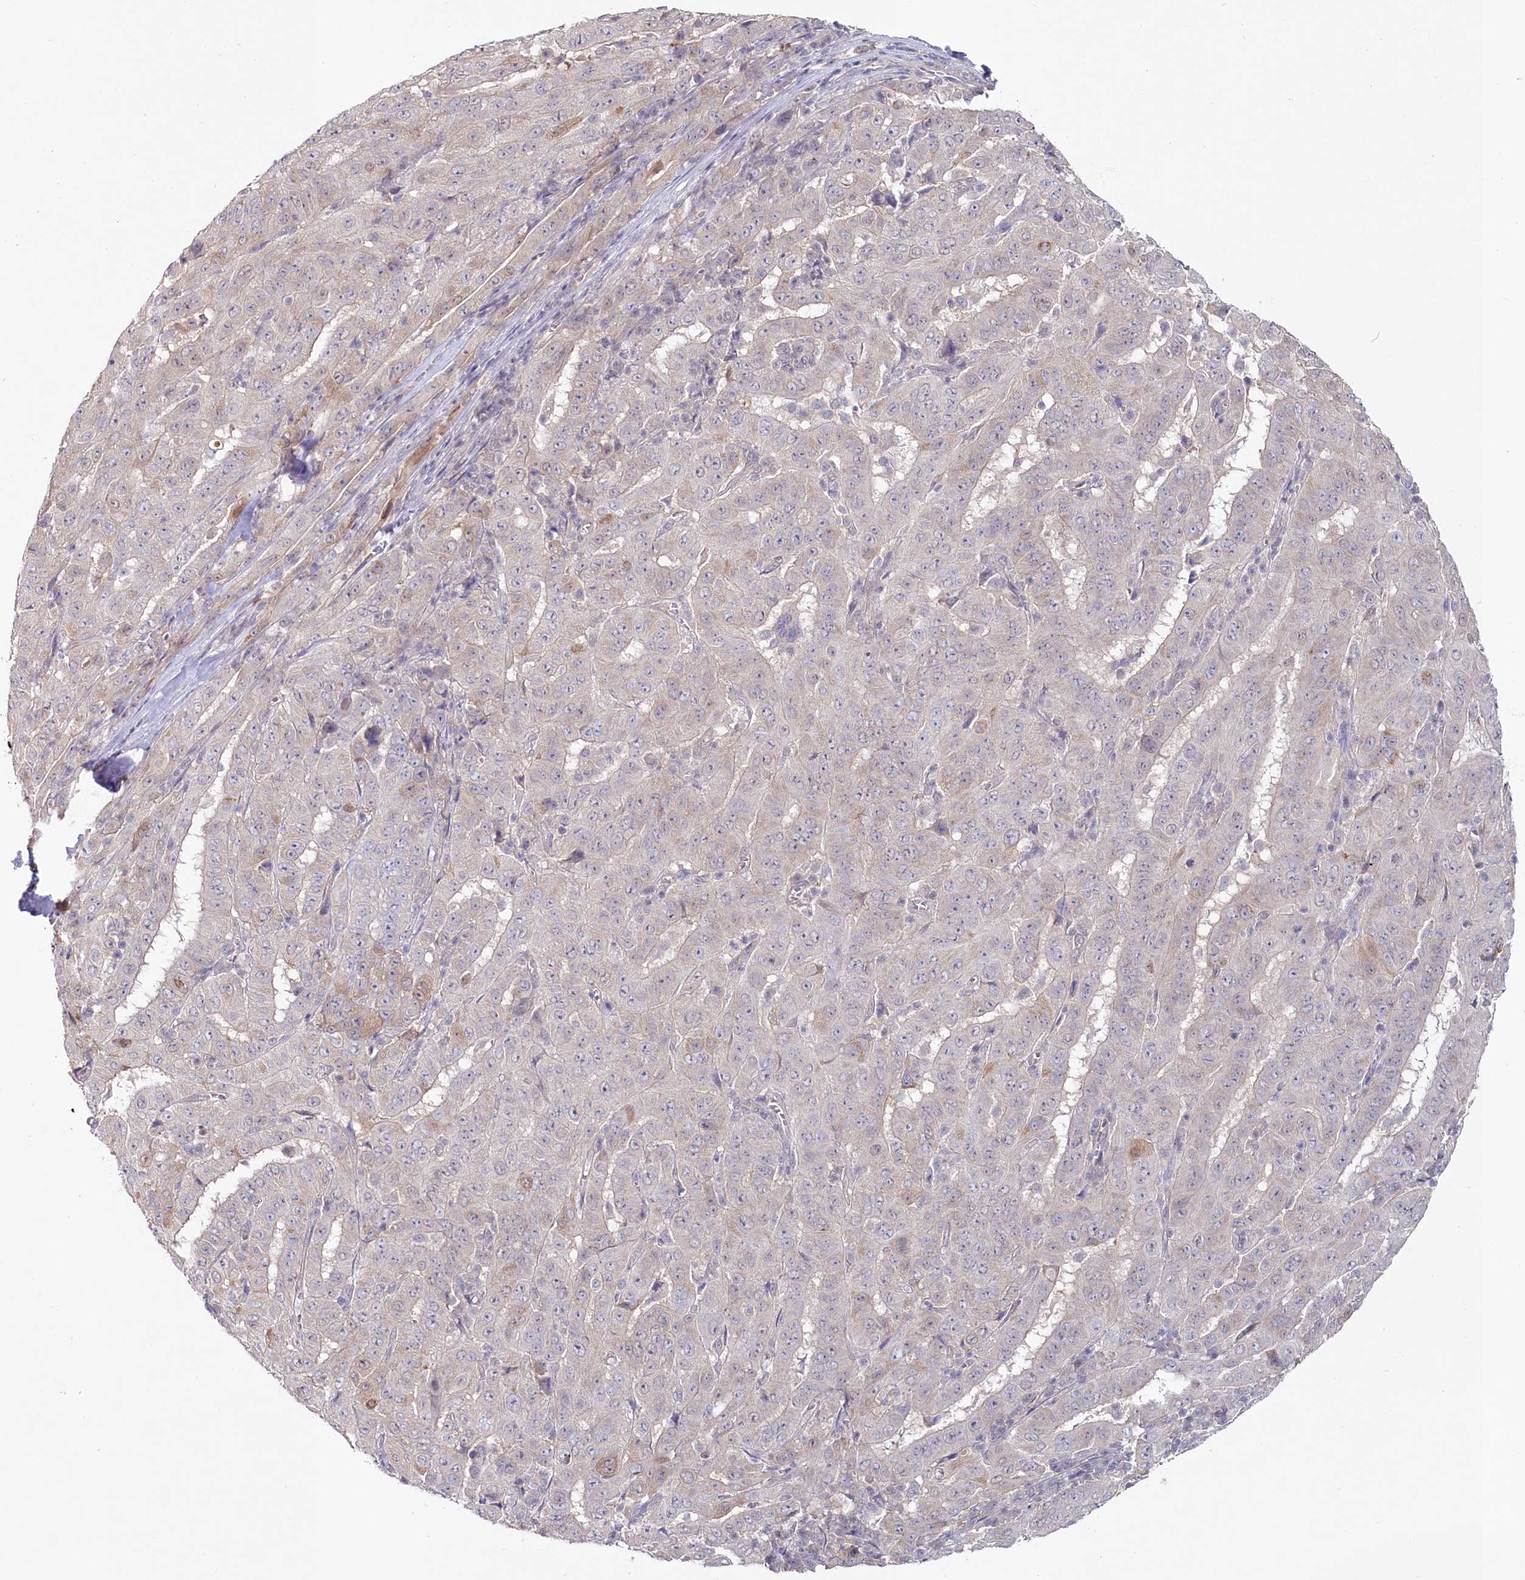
{"staining": {"intensity": "negative", "quantity": "none", "location": "none"}, "tissue": "pancreatic cancer", "cell_type": "Tumor cells", "image_type": "cancer", "snomed": [{"axis": "morphology", "description": "Adenocarcinoma, NOS"}, {"axis": "topography", "description": "Pancreas"}], "caption": "Protein analysis of pancreatic cancer shows no significant expression in tumor cells.", "gene": "AAMDC", "patient": {"sex": "male", "age": 63}}